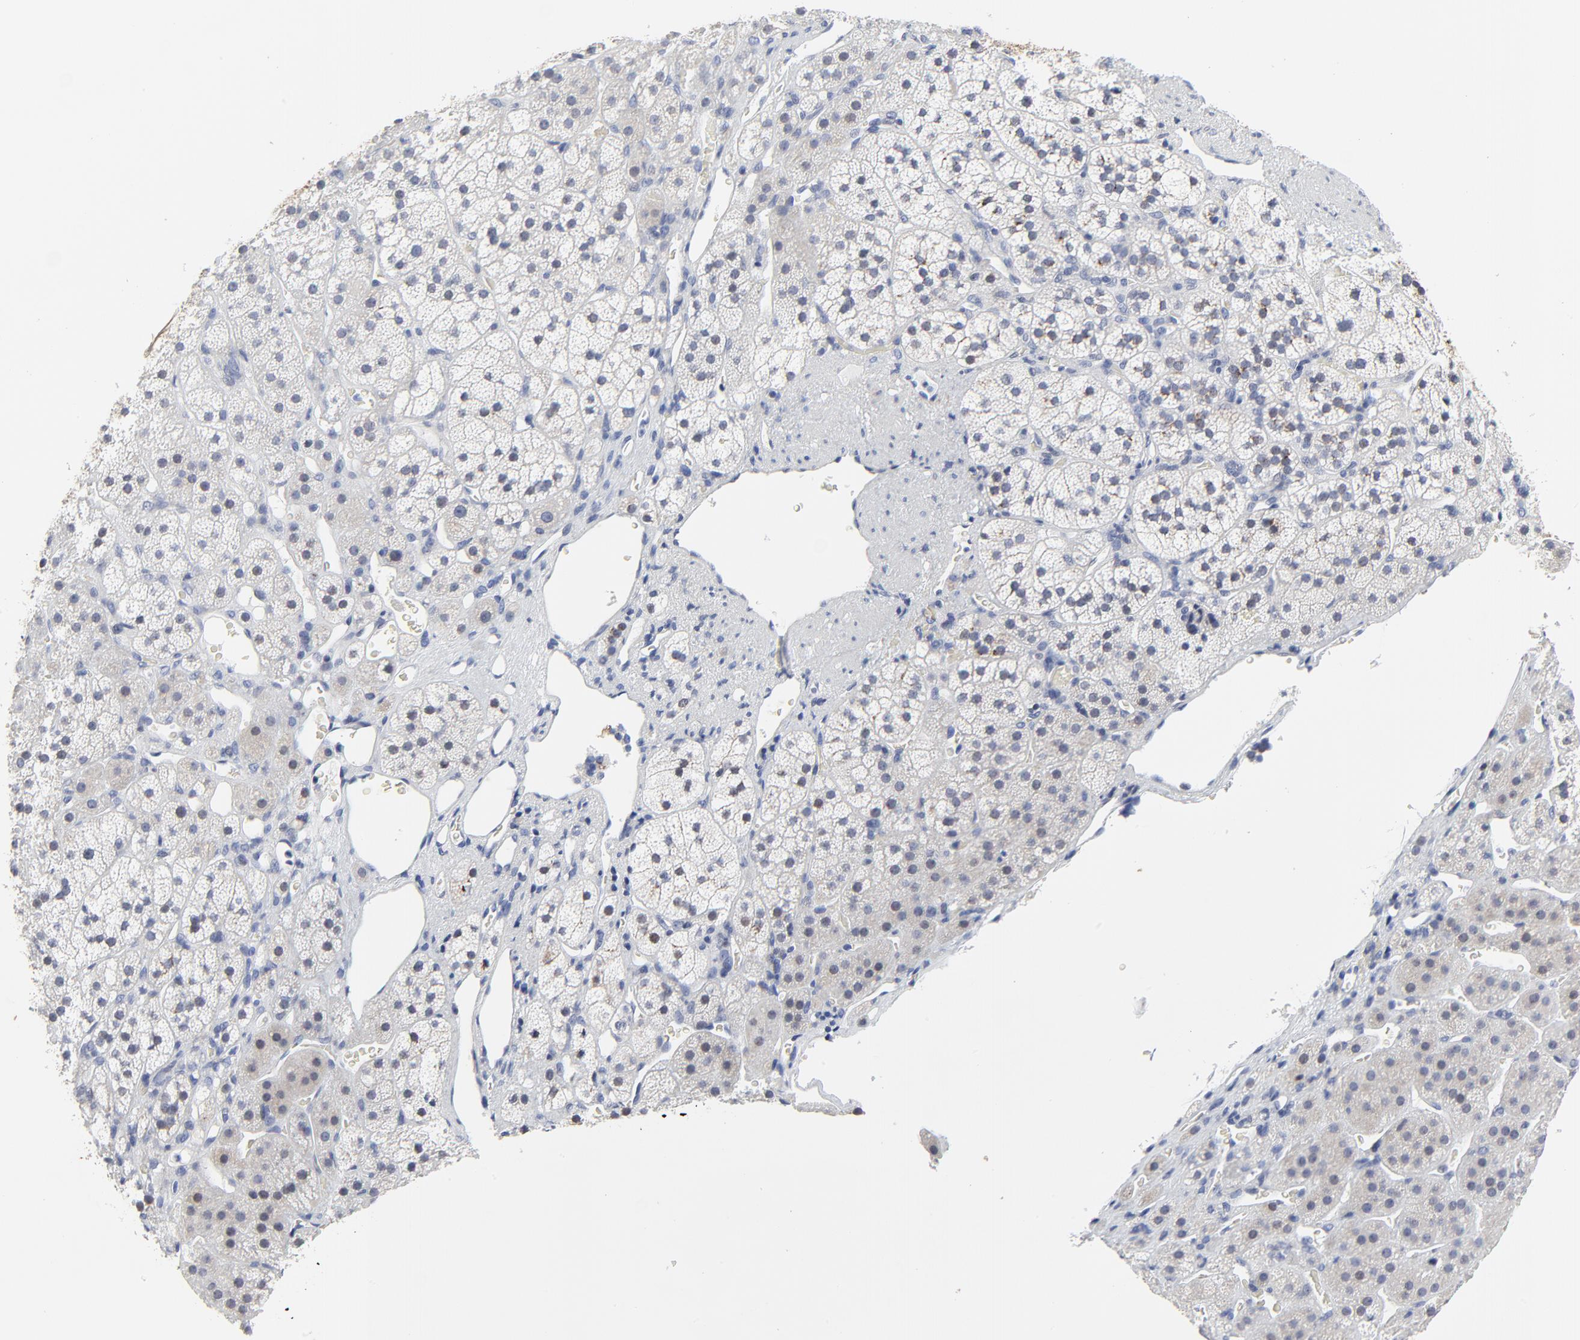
{"staining": {"intensity": "negative", "quantity": "none", "location": "none"}, "tissue": "adrenal gland", "cell_type": "Glandular cells", "image_type": "normal", "snomed": [{"axis": "morphology", "description": "Normal tissue, NOS"}, {"axis": "topography", "description": "Adrenal gland"}], "caption": "High magnification brightfield microscopy of benign adrenal gland stained with DAB (brown) and counterstained with hematoxylin (blue): glandular cells show no significant staining. (Immunohistochemistry (ihc), brightfield microscopy, high magnification).", "gene": "LNX1", "patient": {"sex": "female", "age": 44}}